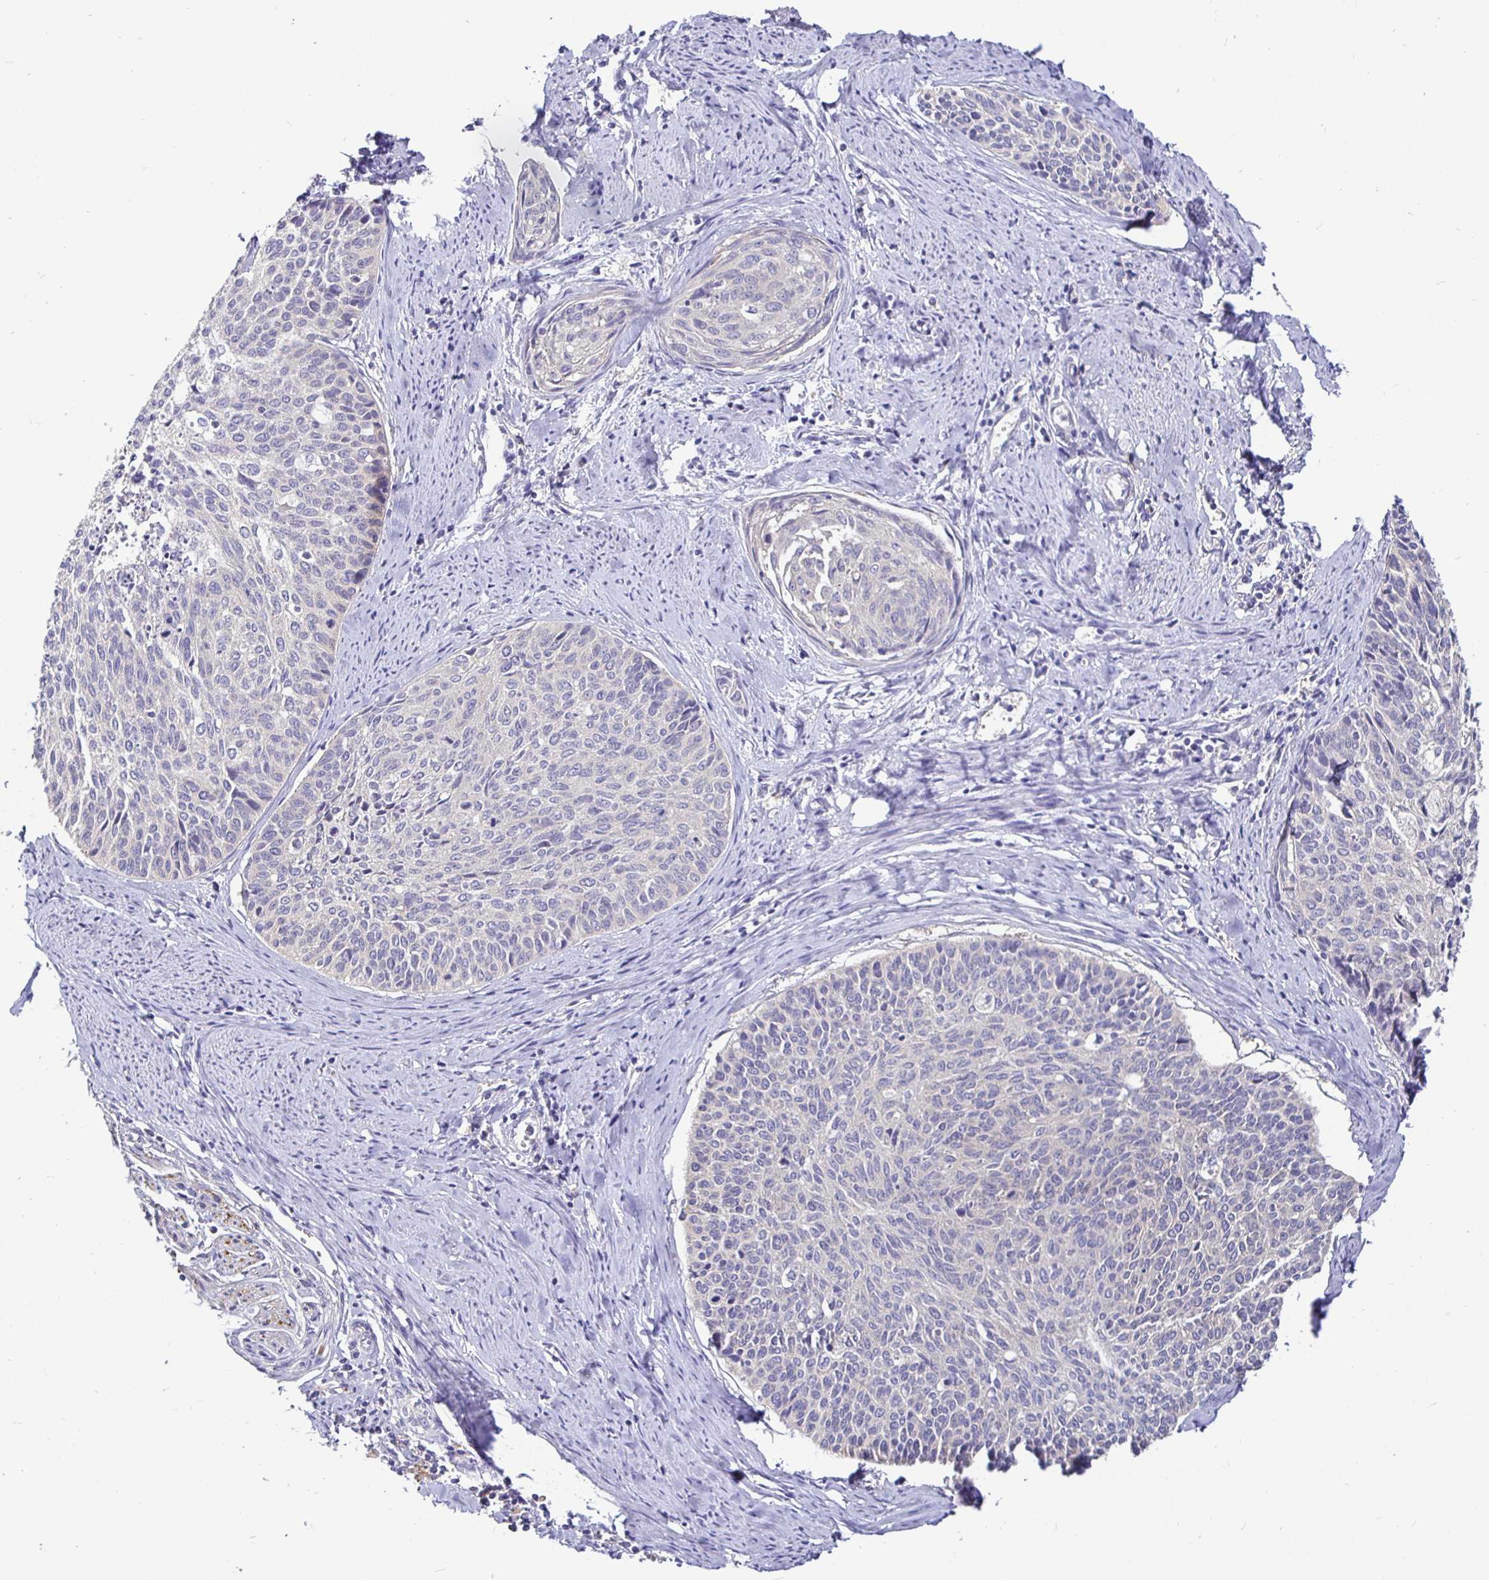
{"staining": {"intensity": "negative", "quantity": "none", "location": "none"}, "tissue": "cervical cancer", "cell_type": "Tumor cells", "image_type": "cancer", "snomed": [{"axis": "morphology", "description": "Squamous cell carcinoma, NOS"}, {"axis": "topography", "description": "Cervix"}], "caption": "IHC image of neoplastic tissue: squamous cell carcinoma (cervical) stained with DAB reveals no significant protein positivity in tumor cells.", "gene": "KIF21A", "patient": {"sex": "female", "age": 55}}